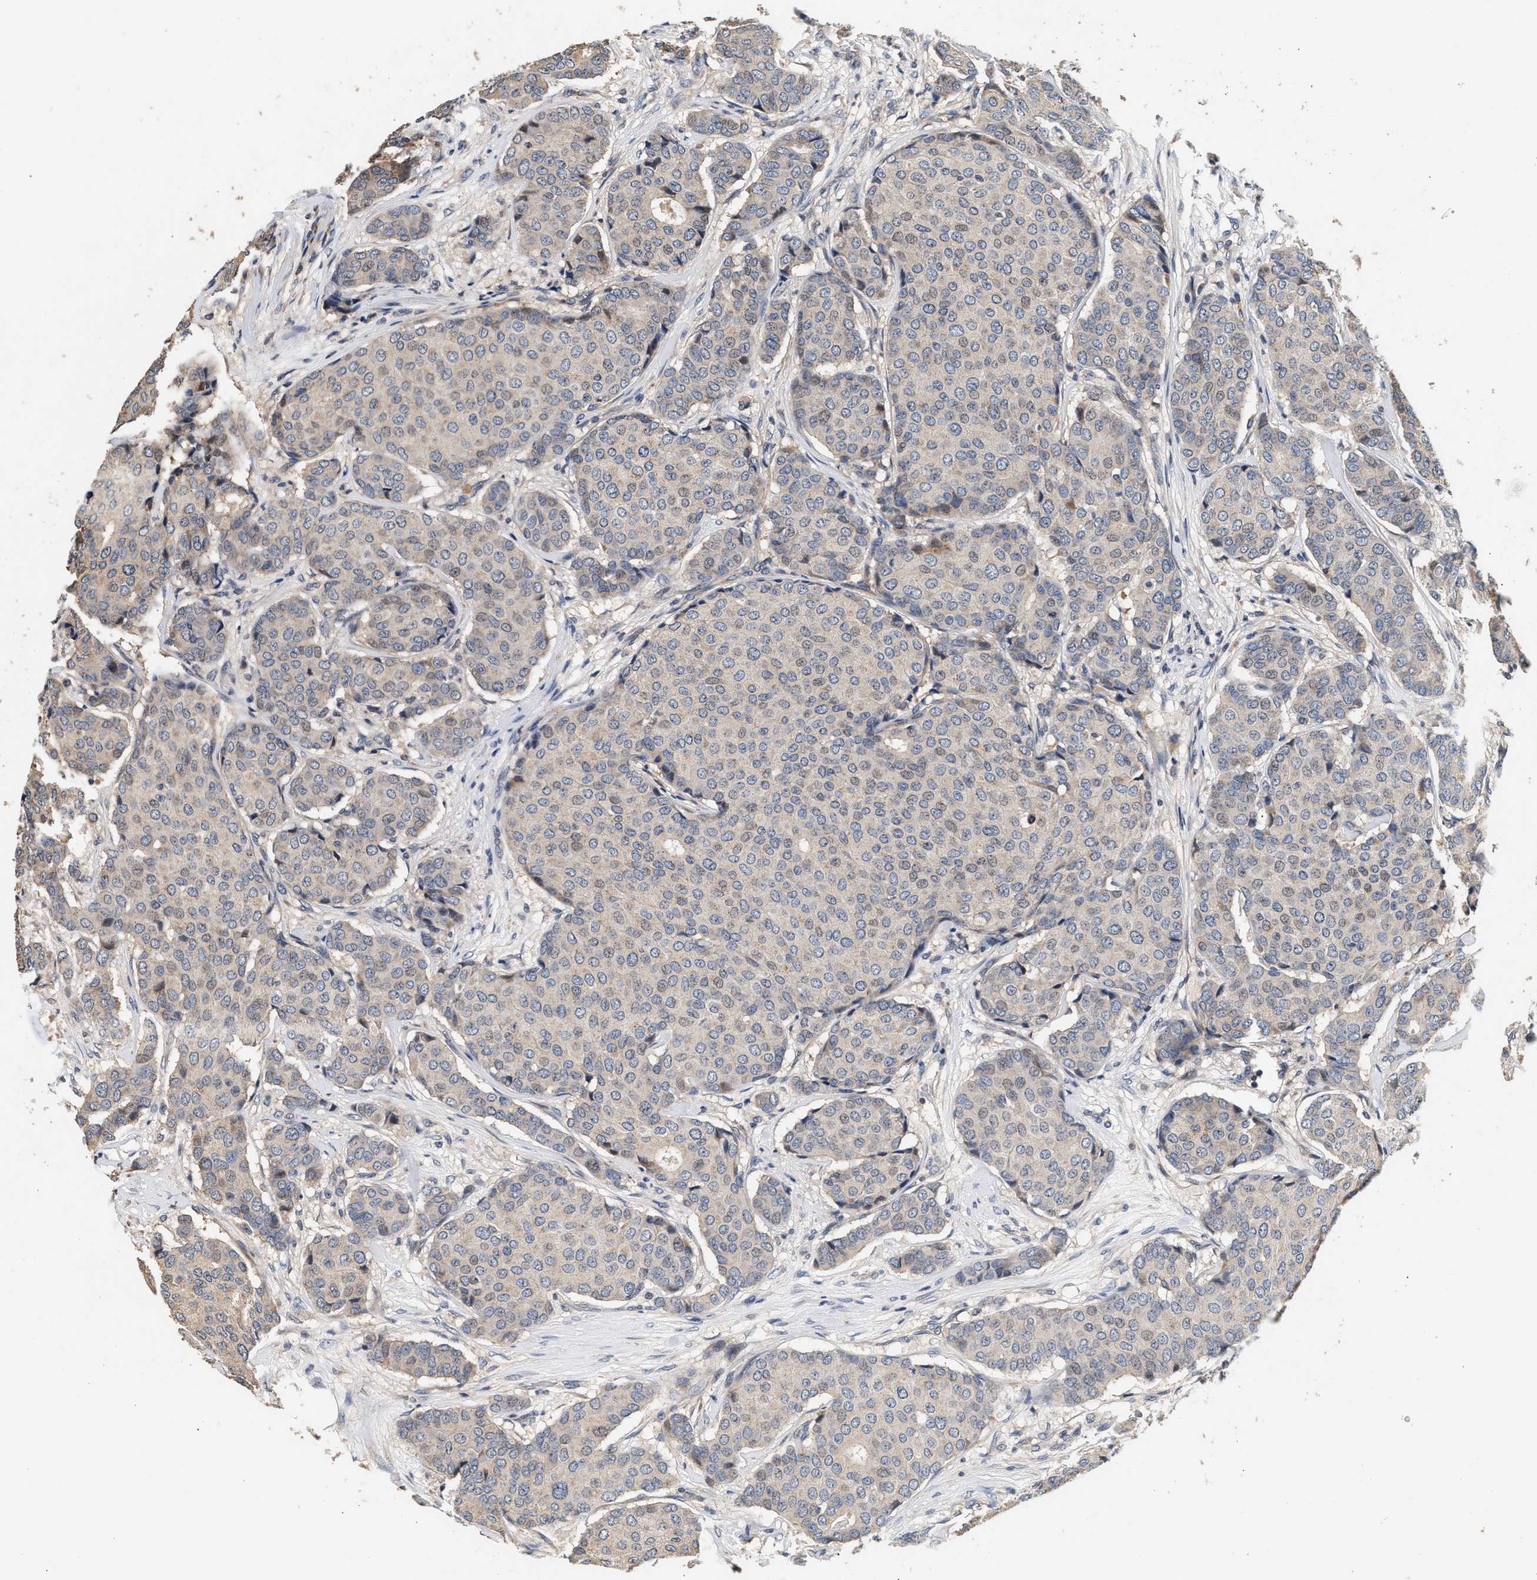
{"staining": {"intensity": "negative", "quantity": "none", "location": "none"}, "tissue": "breast cancer", "cell_type": "Tumor cells", "image_type": "cancer", "snomed": [{"axis": "morphology", "description": "Duct carcinoma"}, {"axis": "topography", "description": "Breast"}], "caption": "Immunohistochemical staining of human invasive ductal carcinoma (breast) shows no significant staining in tumor cells.", "gene": "PTGR3", "patient": {"sex": "female", "age": 75}}